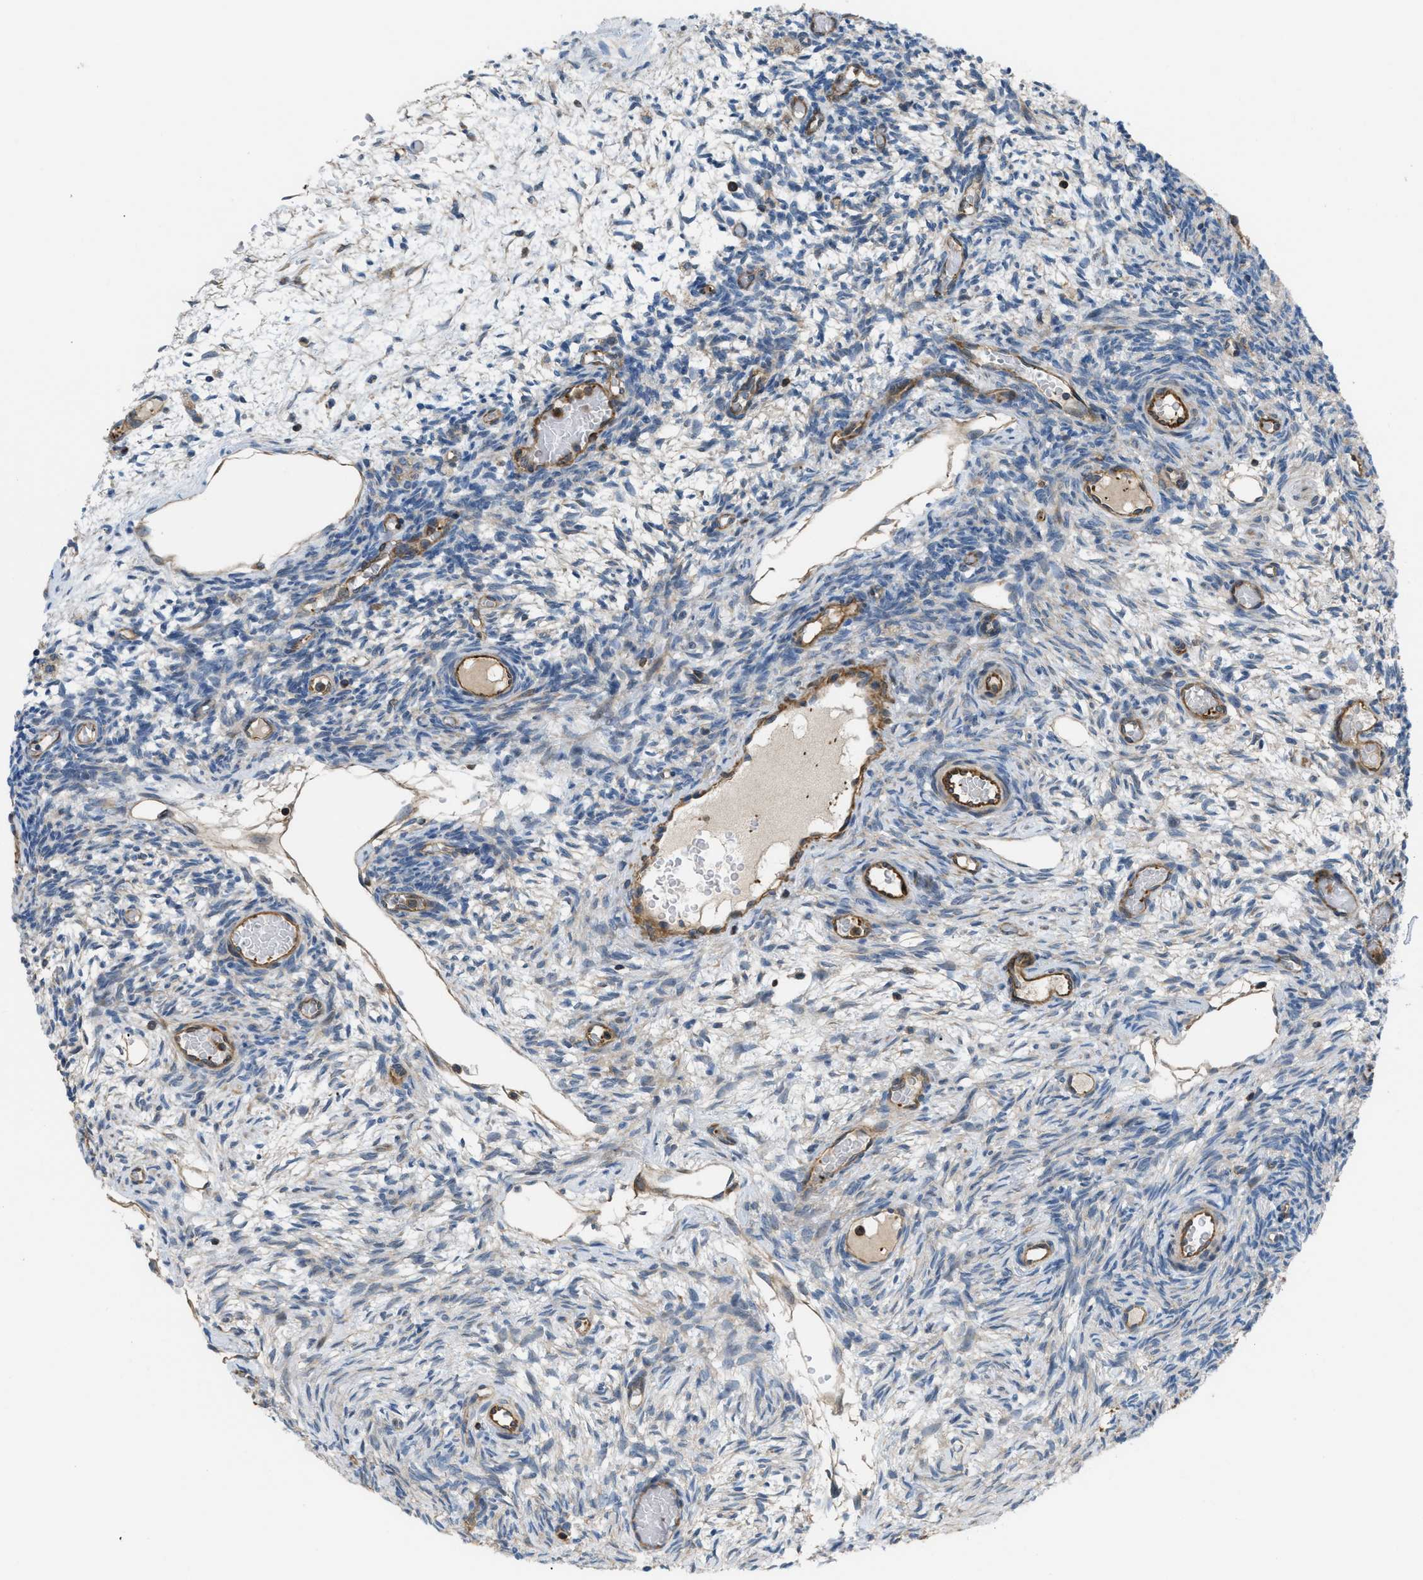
{"staining": {"intensity": "negative", "quantity": "none", "location": "none"}, "tissue": "ovary", "cell_type": "Ovarian stroma cells", "image_type": "normal", "snomed": [{"axis": "morphology", "description": "Normal tissue, NOS"}, {"axis": "topography", "description": "Ovary"}], "caption": "DAB immunohistochemical staining of unremarkable human ovary demonstrates no significant expression in ovarian stroma cells.", "gene": "ATP2A3", "patient": {"sex": "female", "age": 27}}